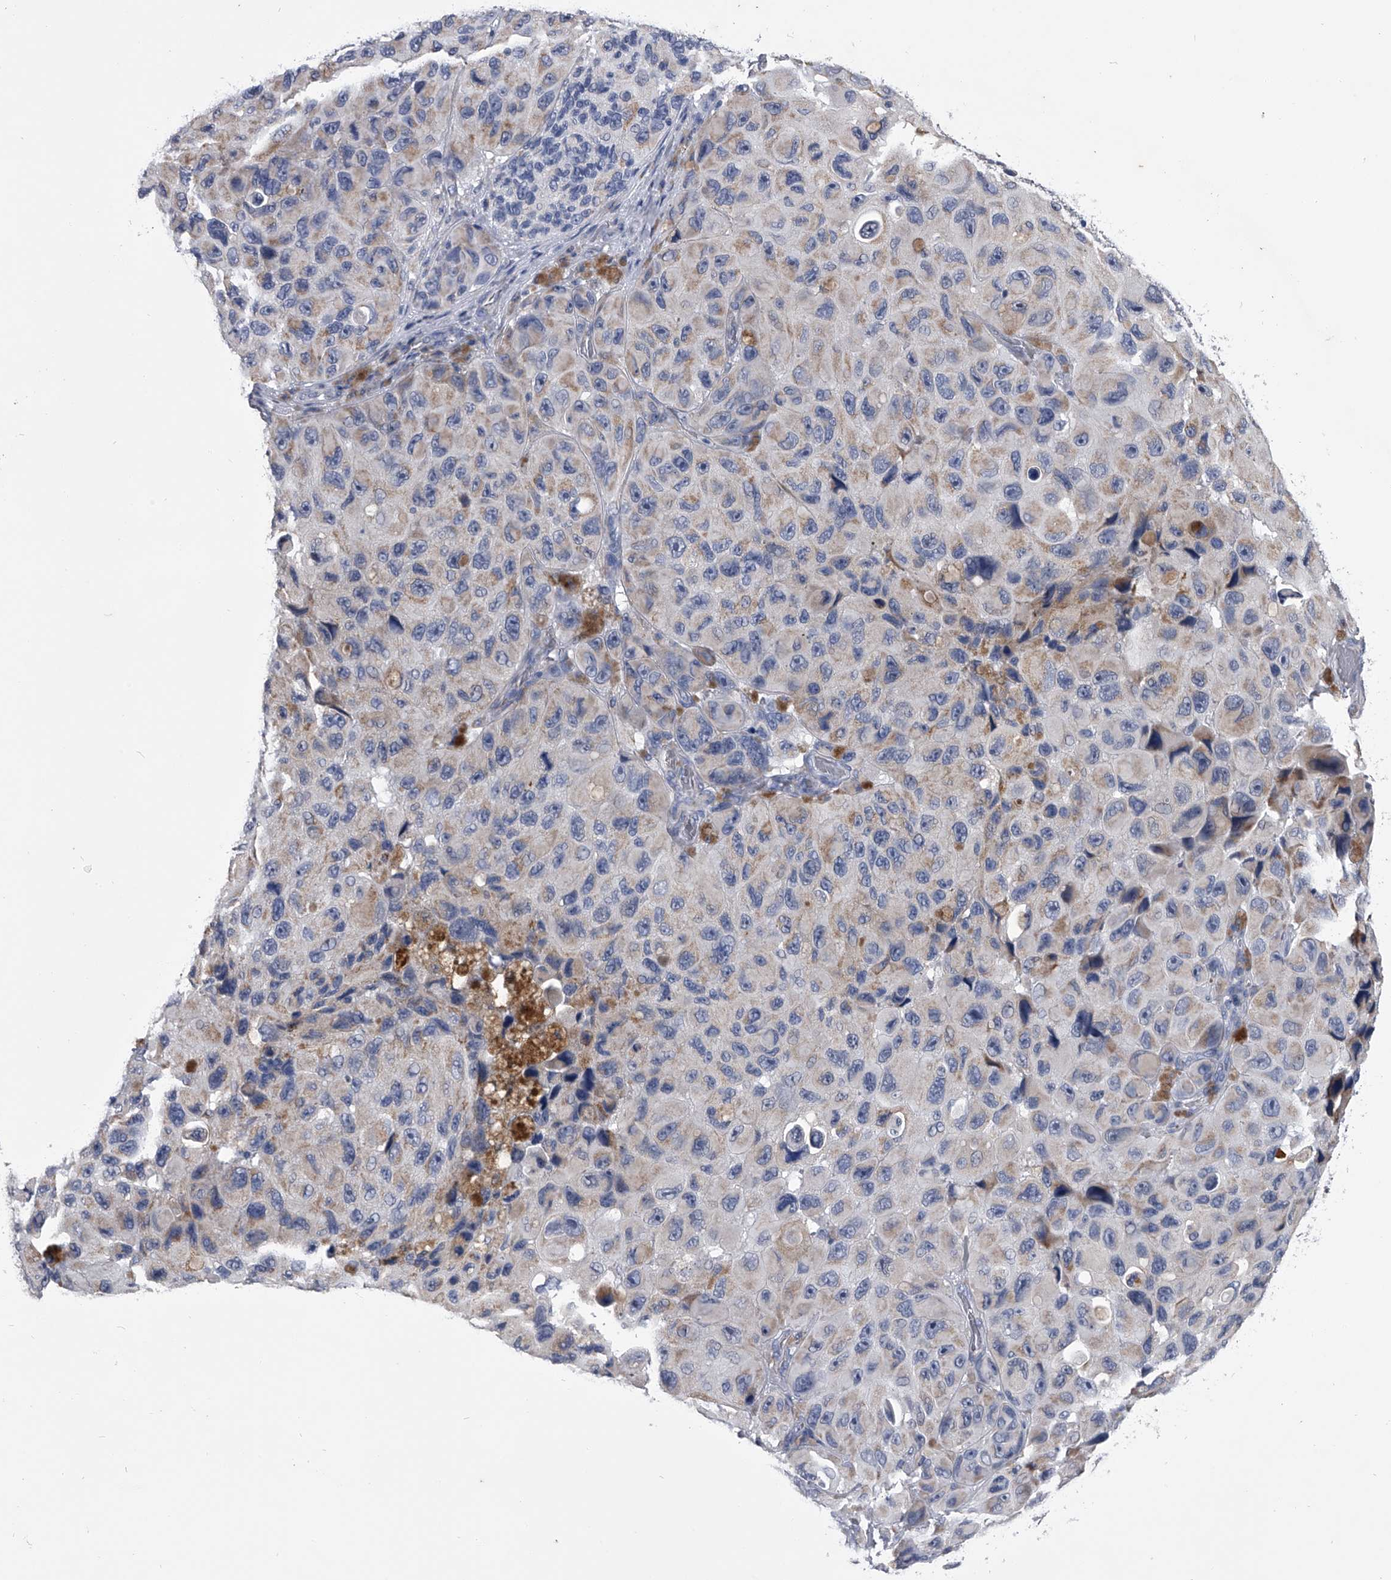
{"staining": {"intensity": "weak", "quantity": "25%-75%", "location": "cytoplasmic/membranous"}, "tissue": "melanoma", "cell_type": "Tumor cells", "image_type": "cancer", "snomed": [{"axis": "morphology", "description": "Malignant melanoma, NOS"}, {"axis": "topography", "description": "Skin"}], "caption": "DAB (3,3'-diaminobenzidine) immunohistochemical staining of malignant melanoma shows weak cytoplasmic/membranous protein expression in about 25%-75% of tumor cells.", "gene": "OAT", "patient": {"sex": "female", "age": 73}}